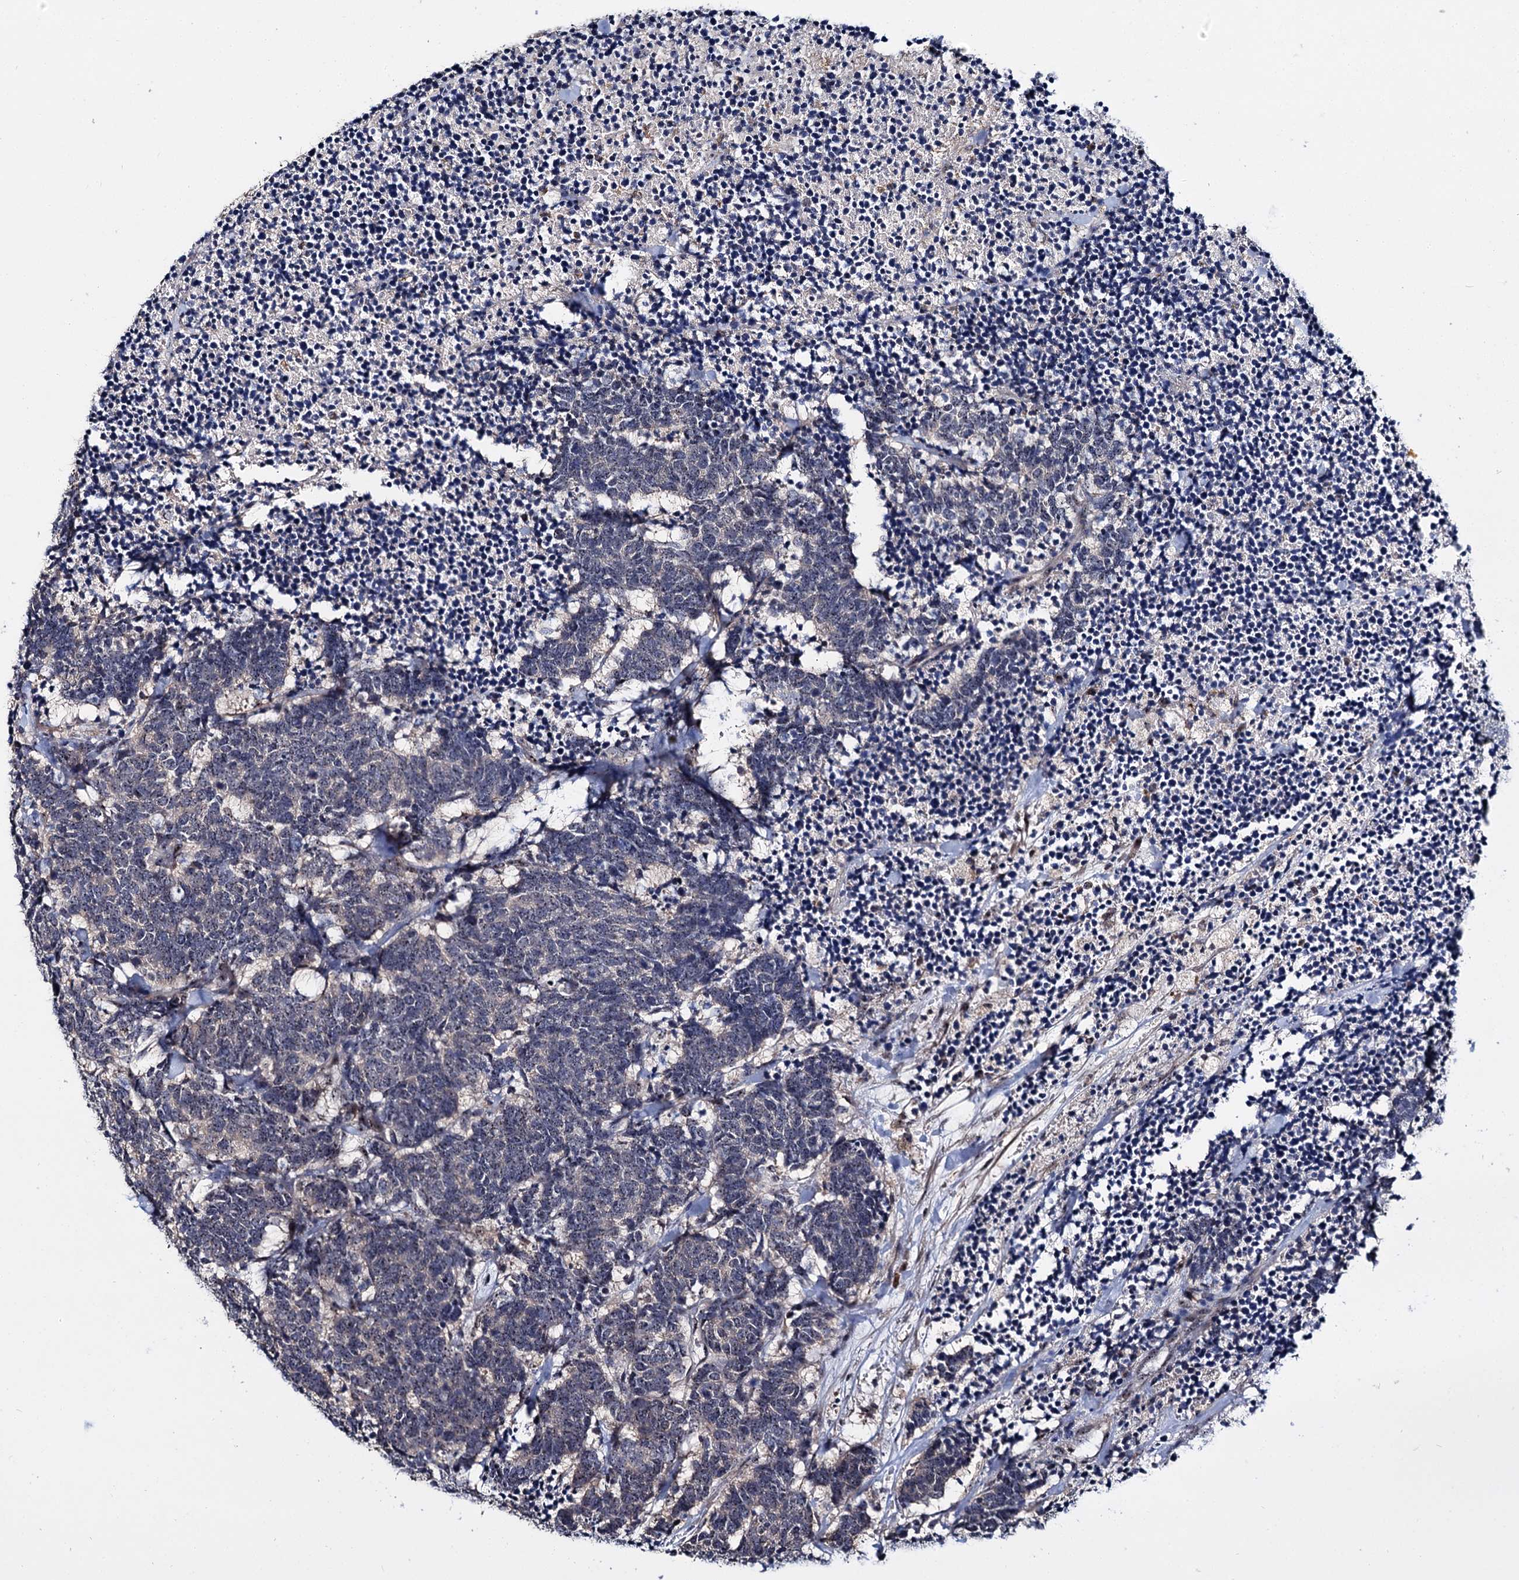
{"staining": {"intensity": "negative", "quantity": "none", "location": "none"}, "tissue": "carcinoid", "cell_type": "Tumor cells", "image_type": "cancer", "snomed": [{"axis": "morphology", "description": "Carcinoma, NOS"}, {"axis": "morphology", "description": "Carcinoid, malignant, NOS"}, {"axis": "topography", "description": "Urinary bladder"}], "caption": "A photomicrograph of human carcinoma is negative for staining in tumor cells.", "gene": "SUPT20H", "patient": {"sex": "male", "age": 57}}